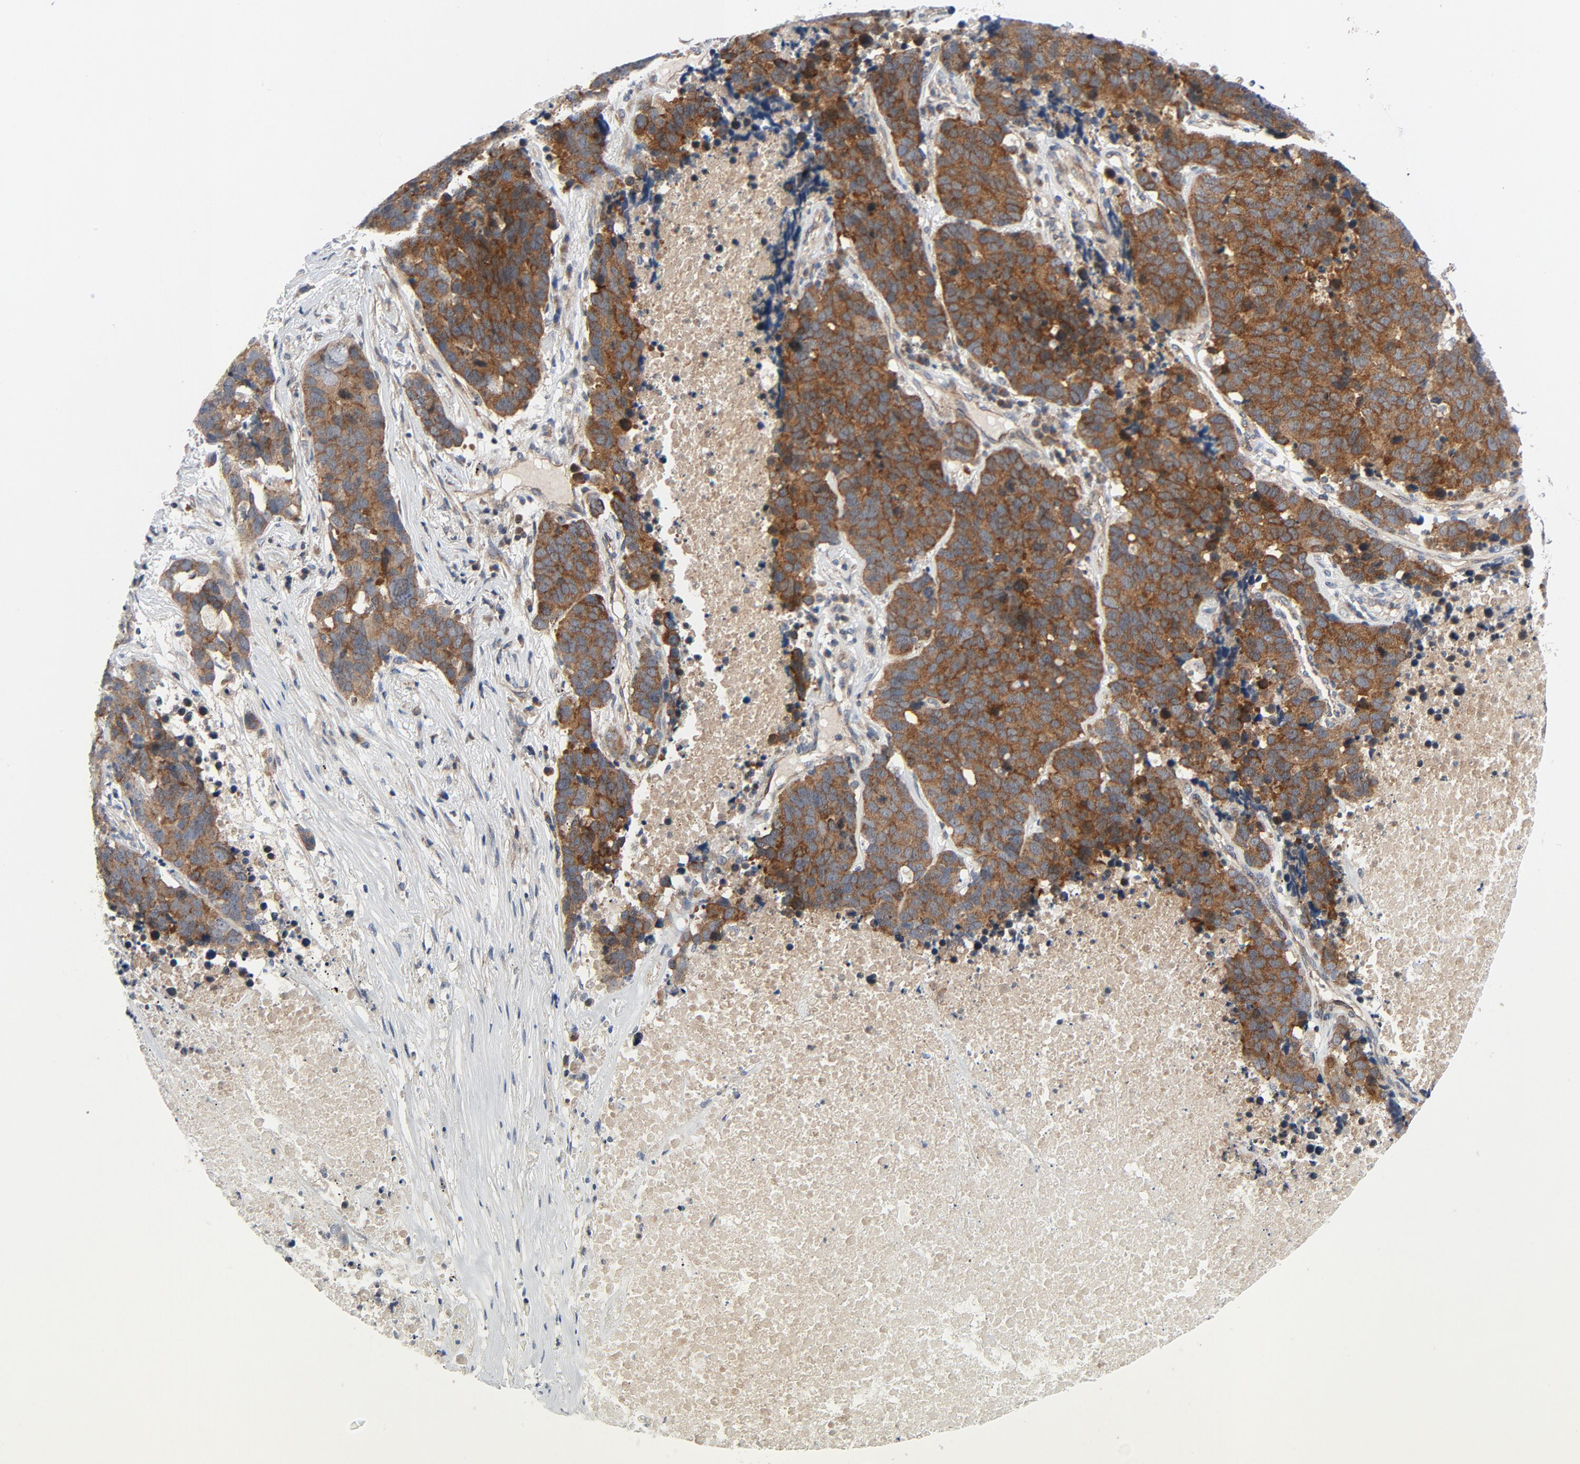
{"staining": {"intensity": "moderate", "quantity": ">75%", "location": "cytoplasmic/membranous"}, "tissue": "lung cancer", "cell_type": "Tumor cells", "image_type": "cancer", "snomed": [{"axis": "morphology", "description": "Carcinoid, malignant, NOS"}, {"axis": "topography", "description": "Lung"}], "caption": "Lung cancer (malignant carcinoid) tissue shows moderate cytoplasmic/membranous expression in about >75% of tumor cells (DAB = brown stain, brightfield microscopy at high magnification).", "gene": "TSG101", "patient": {"sex": "male", "age": 60}}